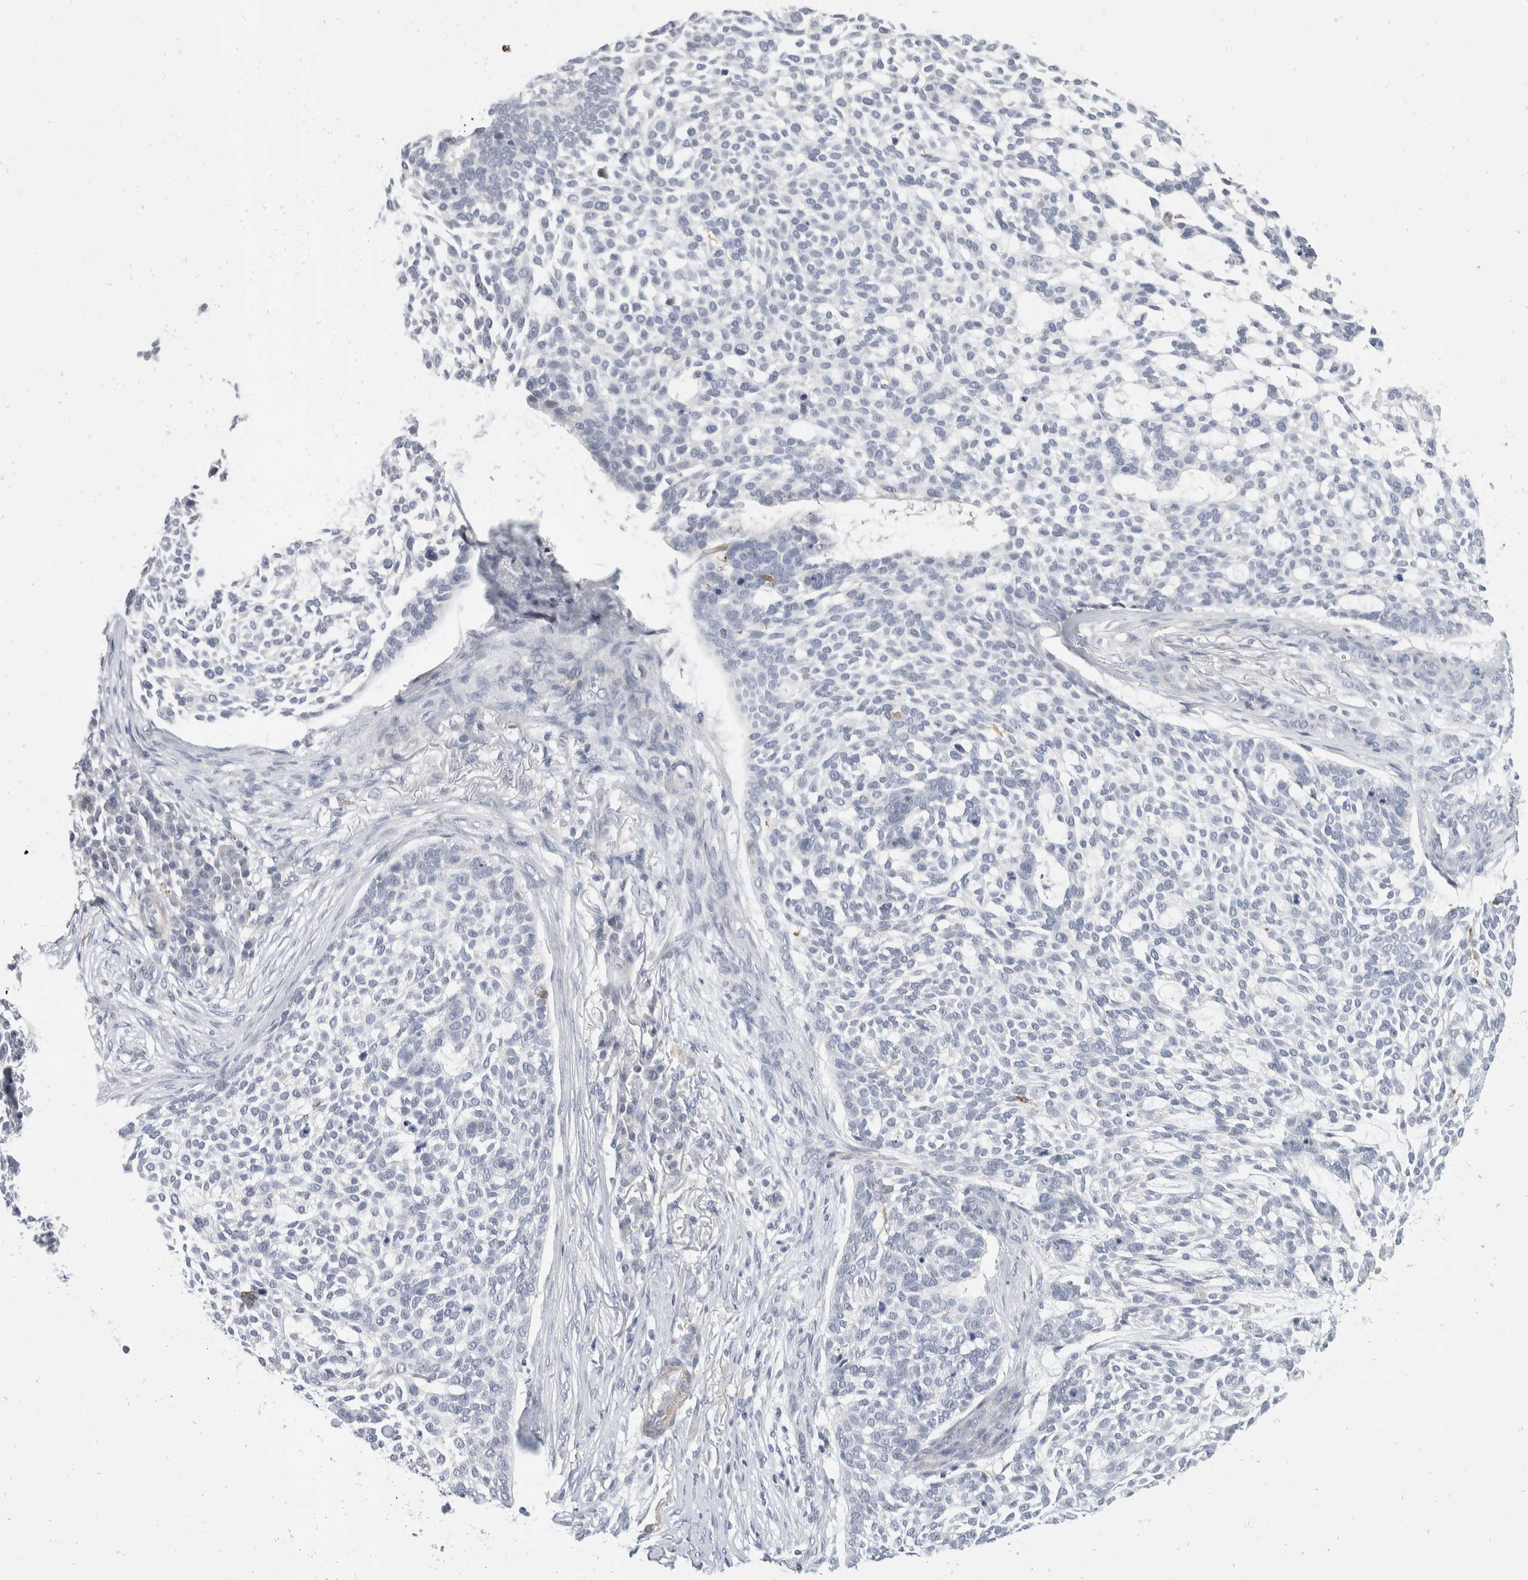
{"staining": {"intensity": "negative", "quantity": "none", "location": "none"}, "tissue": "skin cancer", "cell_type": "Tumor cells", "image_type": "cancer", "snomed": [{"axis": "morphology", "description": "Basal cell carcinoma"}, {"axis": "topography", "description": "Skin"}], "caption": "Tumor cells show no significant positivity in skin cancer (basal cell carcinoma).", "gene": "CATSPERD", "patient": {"sex": "female", "age": 64}}